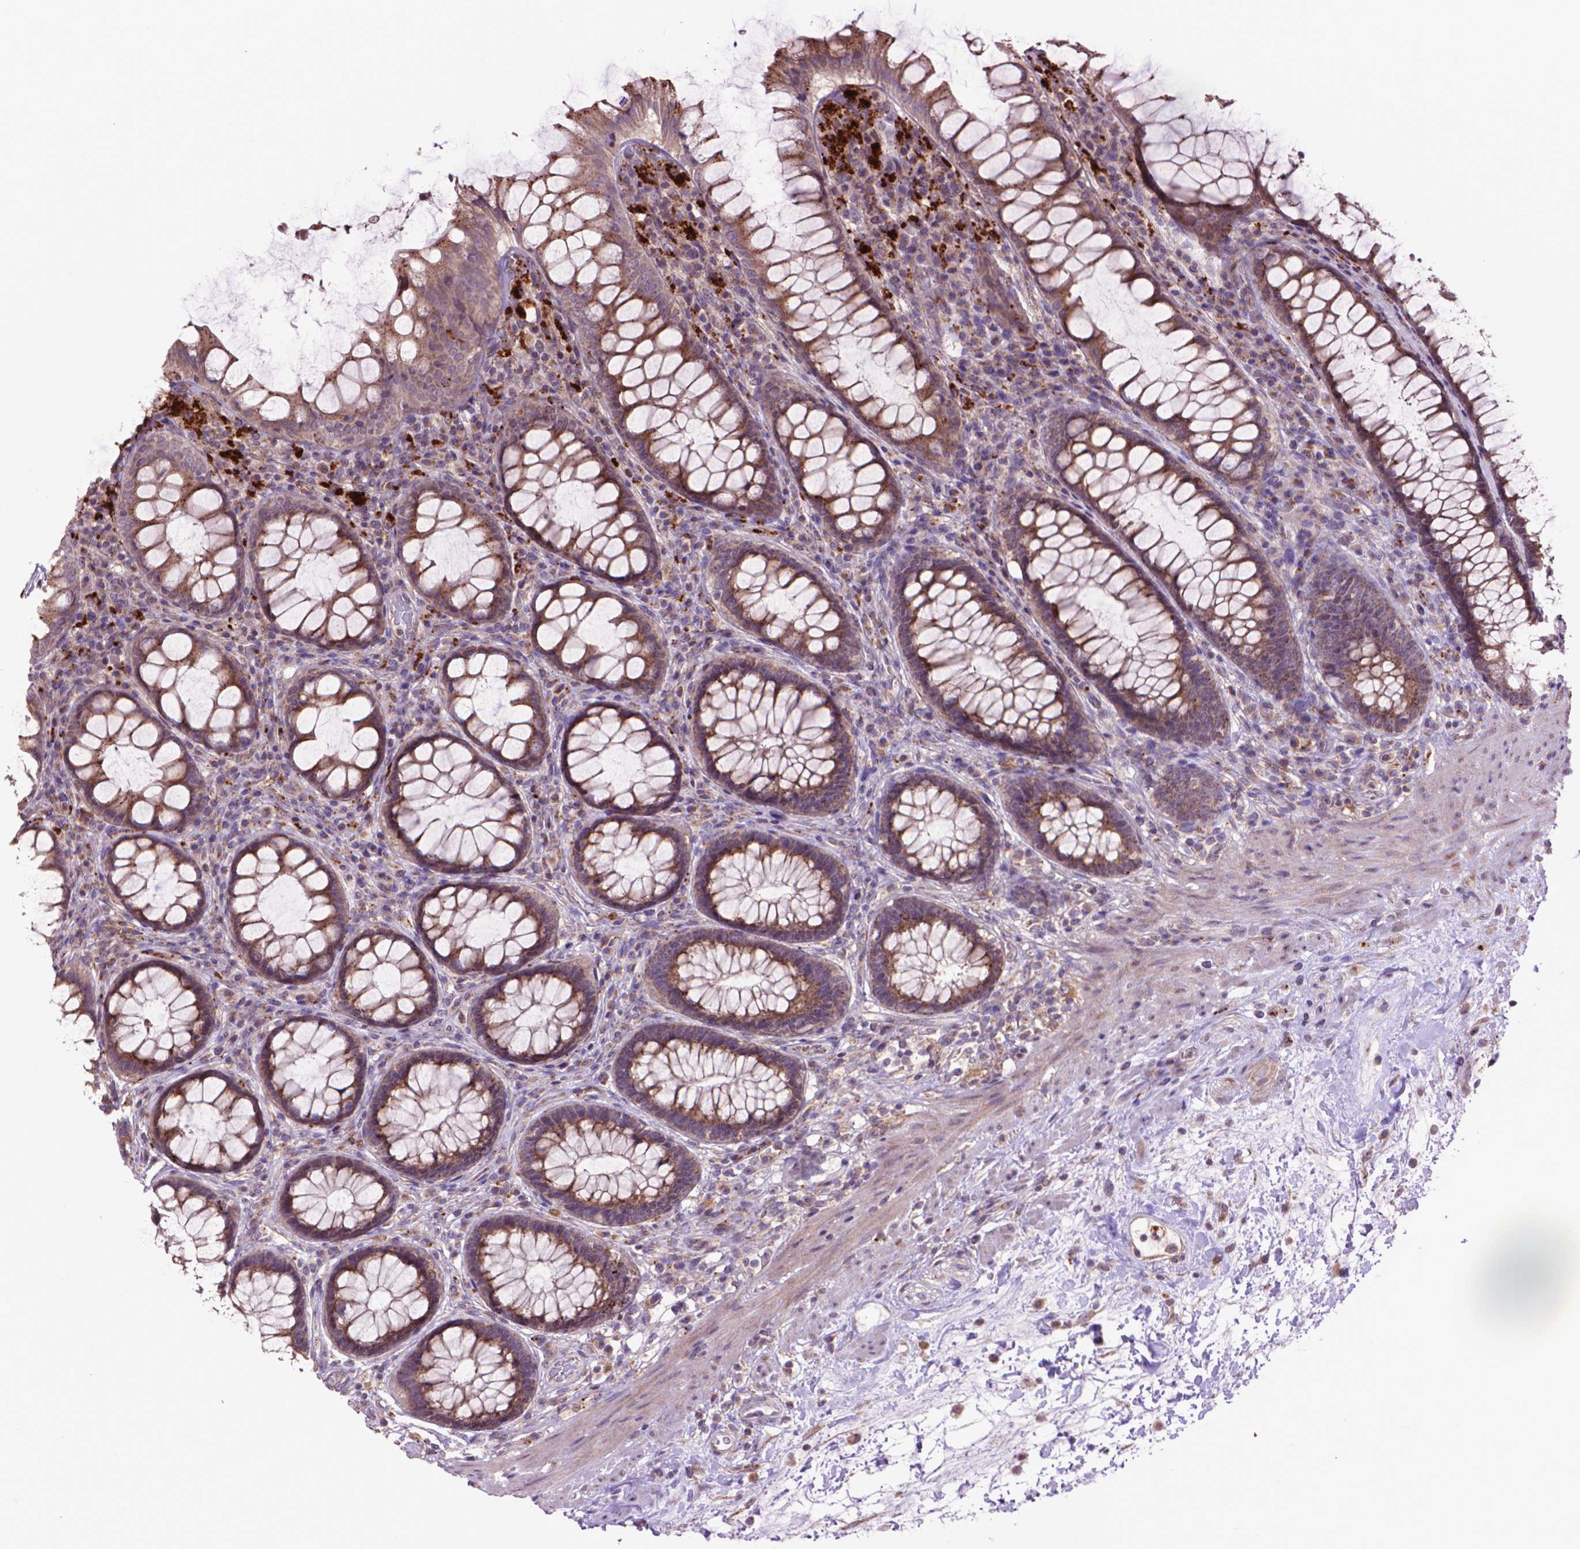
{"staining": {"intensity": "moderate", "quantity": ">75%", "location": "cytoplasmic/membranous"}, "tissue": "rectum", "cell_type": "Glandular cells", "image_type": "normal", "snomed": [{"axis": "morphology", "description": "Normal tissue, NOS"}, {"axis": "topography", "description": "Rectum"}], "caption": "Moderate cytoplasmic/membranous staining is identified in about >75% of glandular cells in normal rectum. (Stains: DAB in brown, nuclei in blue, Microscopy: brightfield microscopy at high magnification).", "gene": "GLB1", "patient": {"sex": "male", "age": 72}}